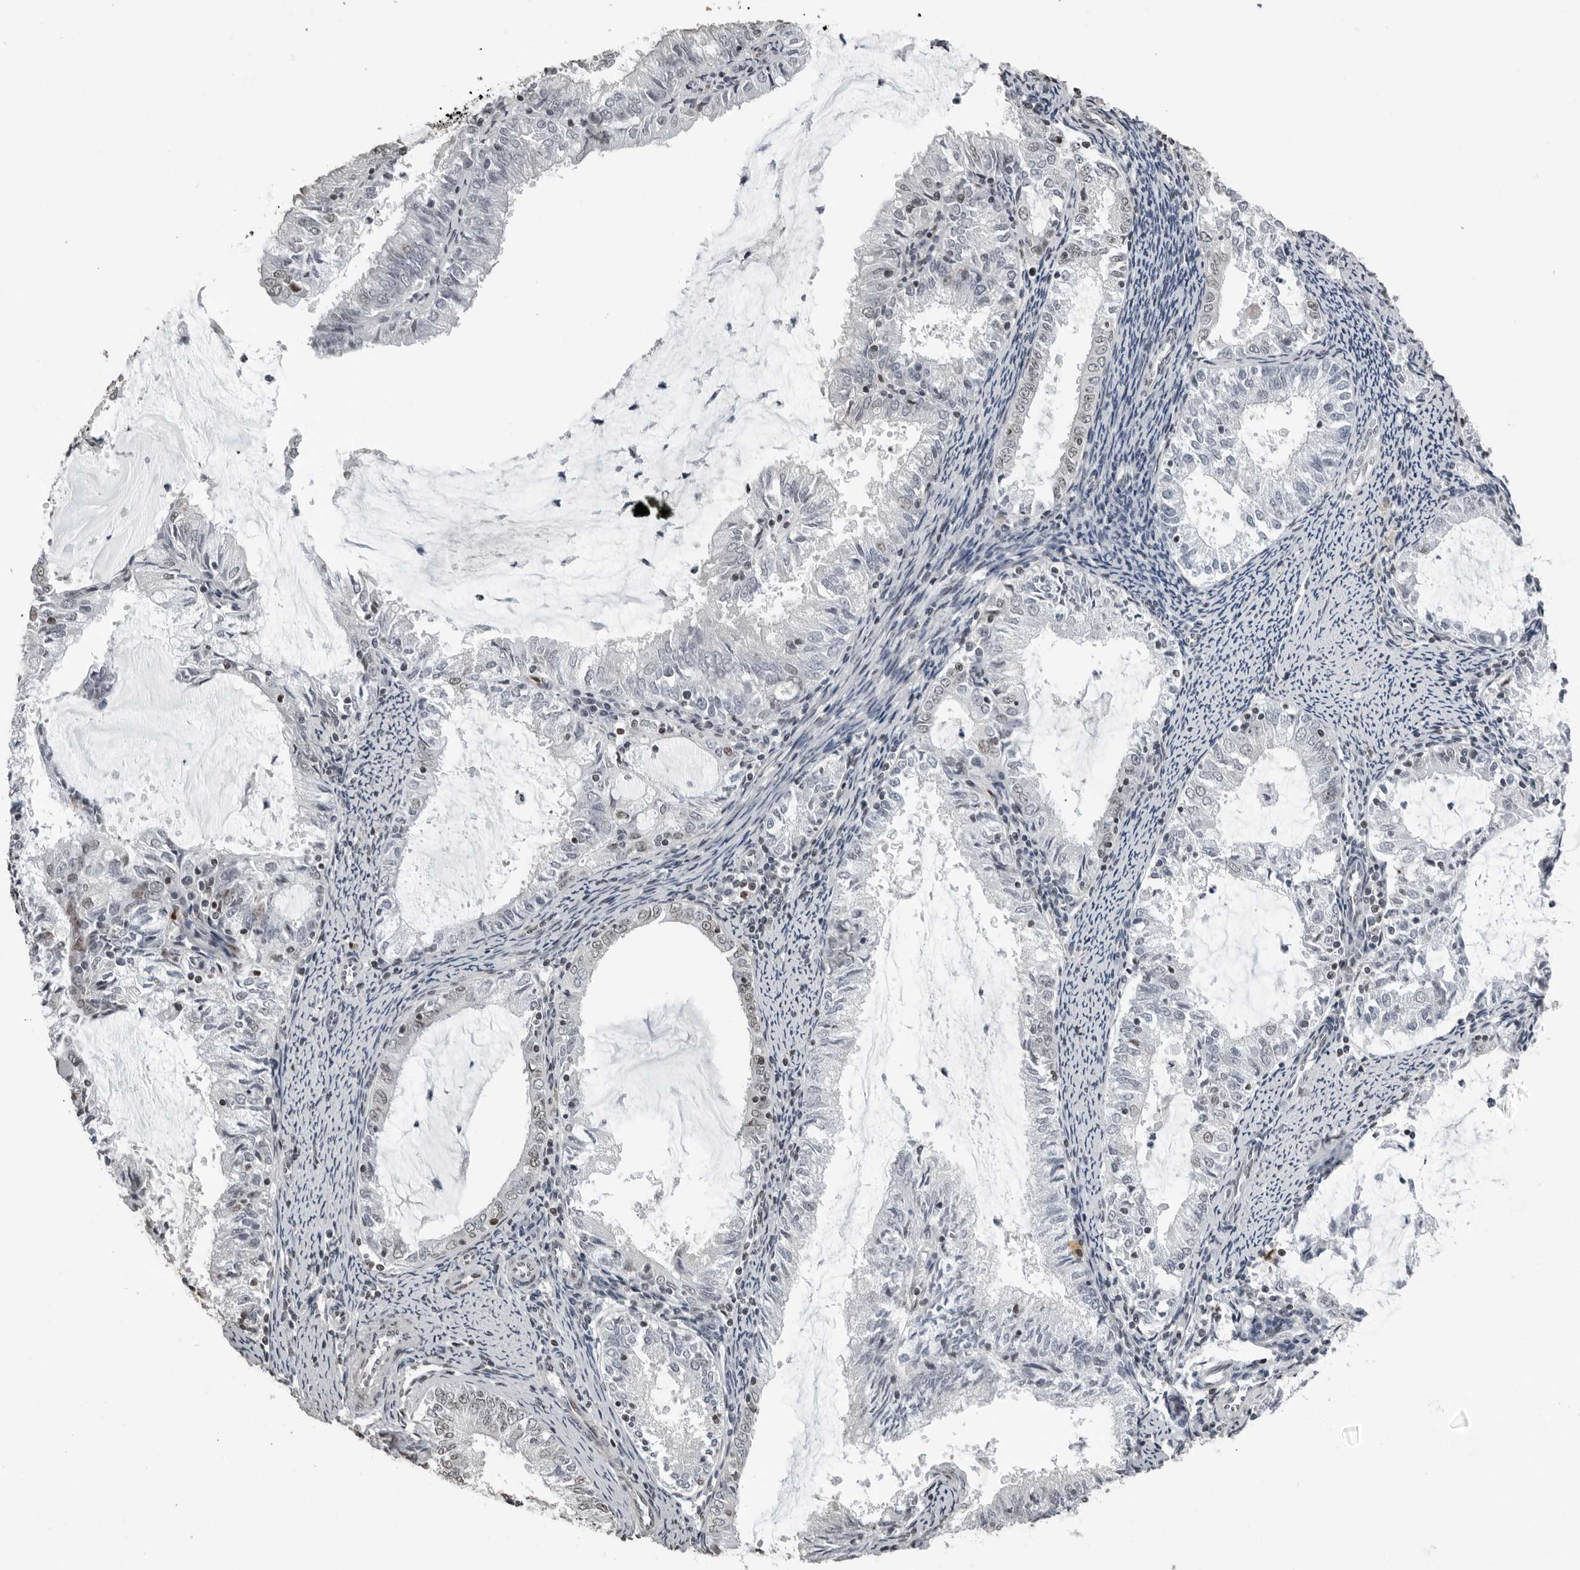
{"staining": {"intensity": "negative", "quantity": "none", "location": "none"}, "tissue": "endometrial cancer", "cell_type": "Tumor cells", "image_type": "cancer", "snomed": [{"axis": "morphology", "description": "Adenocarcinoma, NOS"}, {"axis": "topography", "description": "Endometrium"}], "caption": "Tumor cells are negative for brown protein staining in endometrial adenocarcinoma.", "gene": "ORC1", "patient": {"sex": "female", "age": 57}}